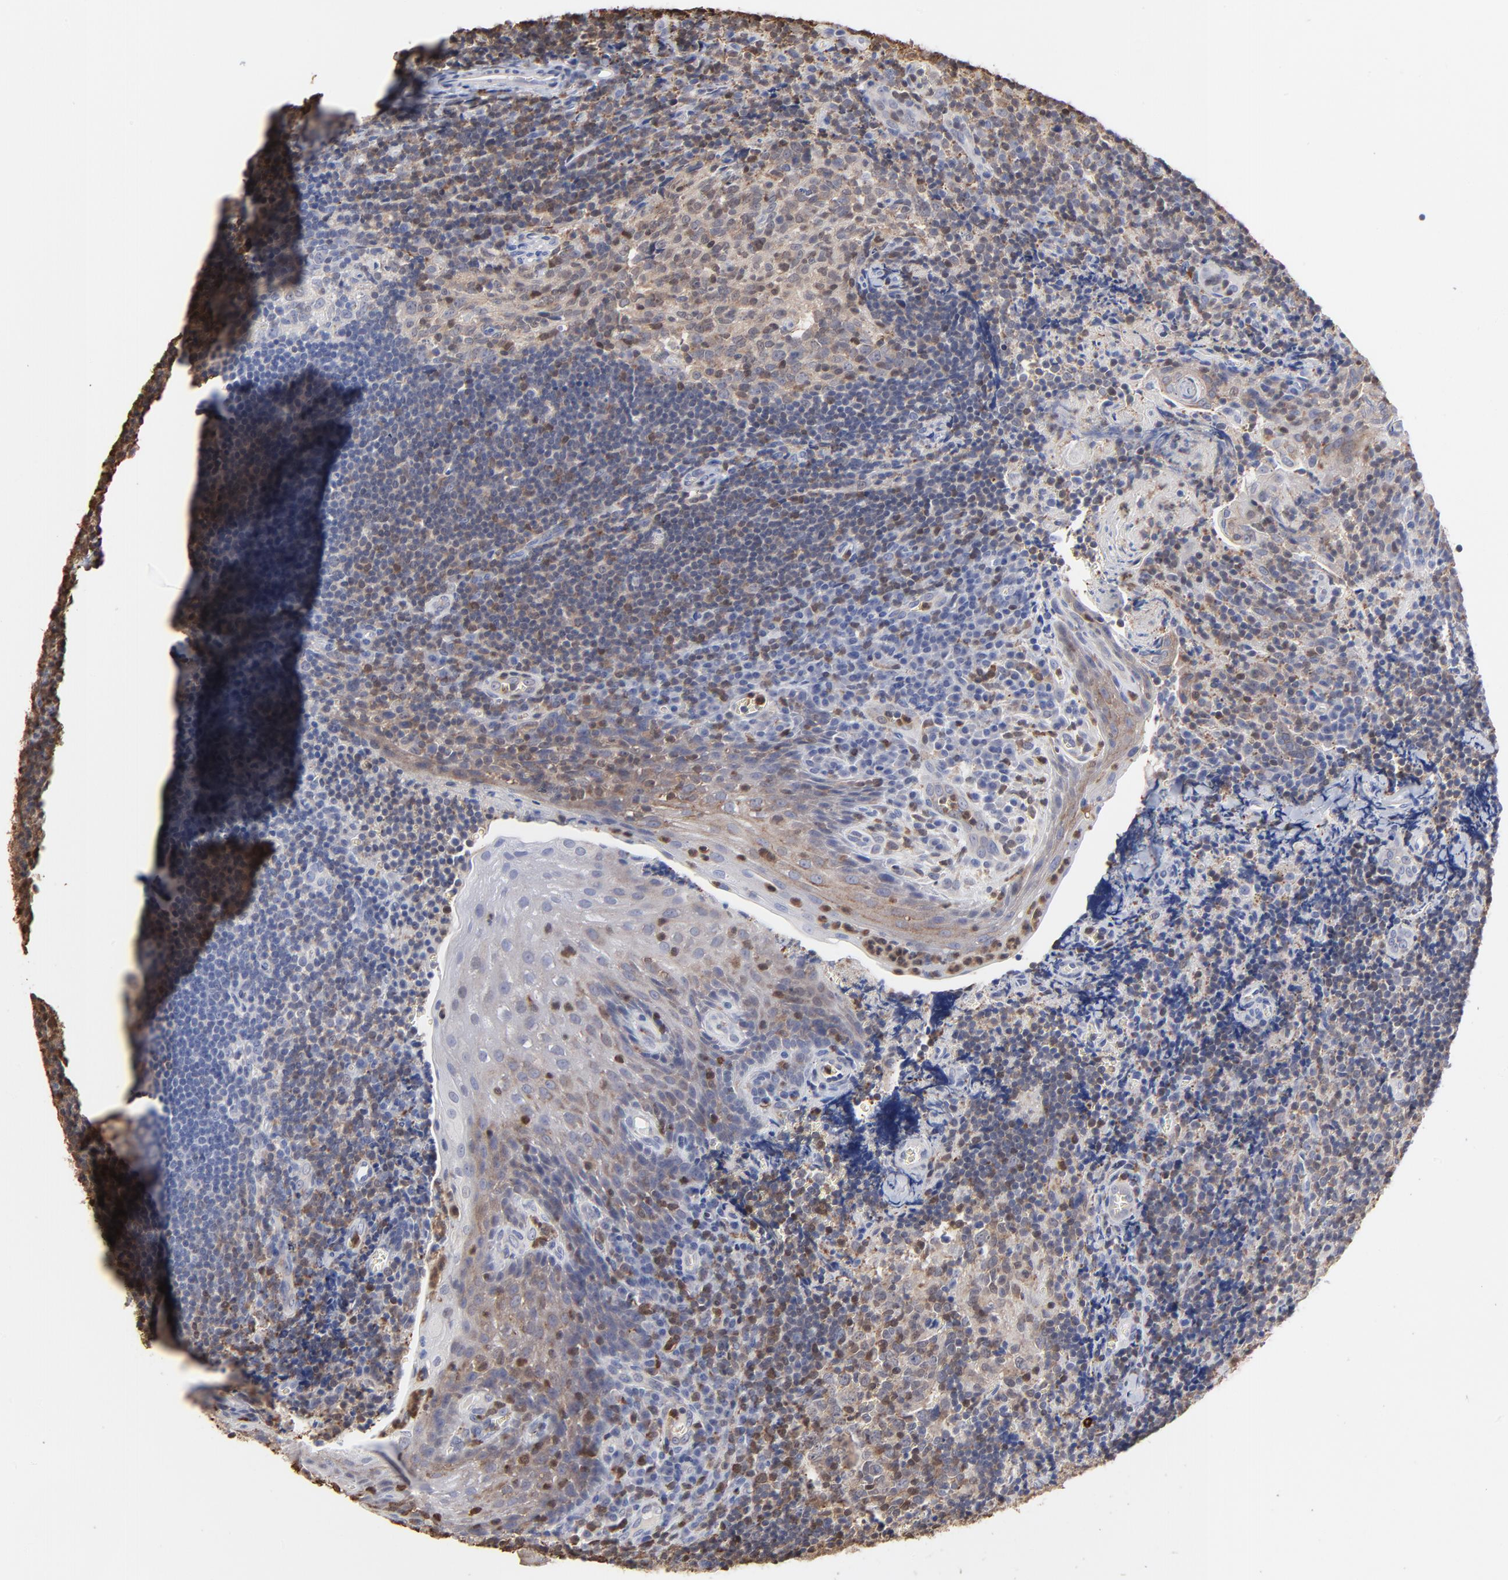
{"staining": {"intensity": "moderate", "quantity": "<25%", "location": "cytoplasmic/membranous"}, "tissue": "tonsil", "cell_type": "Germinal center cells", "image_type": "normal", "snomed": [{"axis": "morphology", "description": "Normal tissue, NOS"}, {"axis": "topography", "description": "Tonsil"}], "caption": "The image exhibits staining of benign tonsil, revealing moderate cytoplasmic/membranous protein positivity (brown color) within germinal center cells.", "gene": "TBXT", "patient": {"sex": "male", "age": 20}}